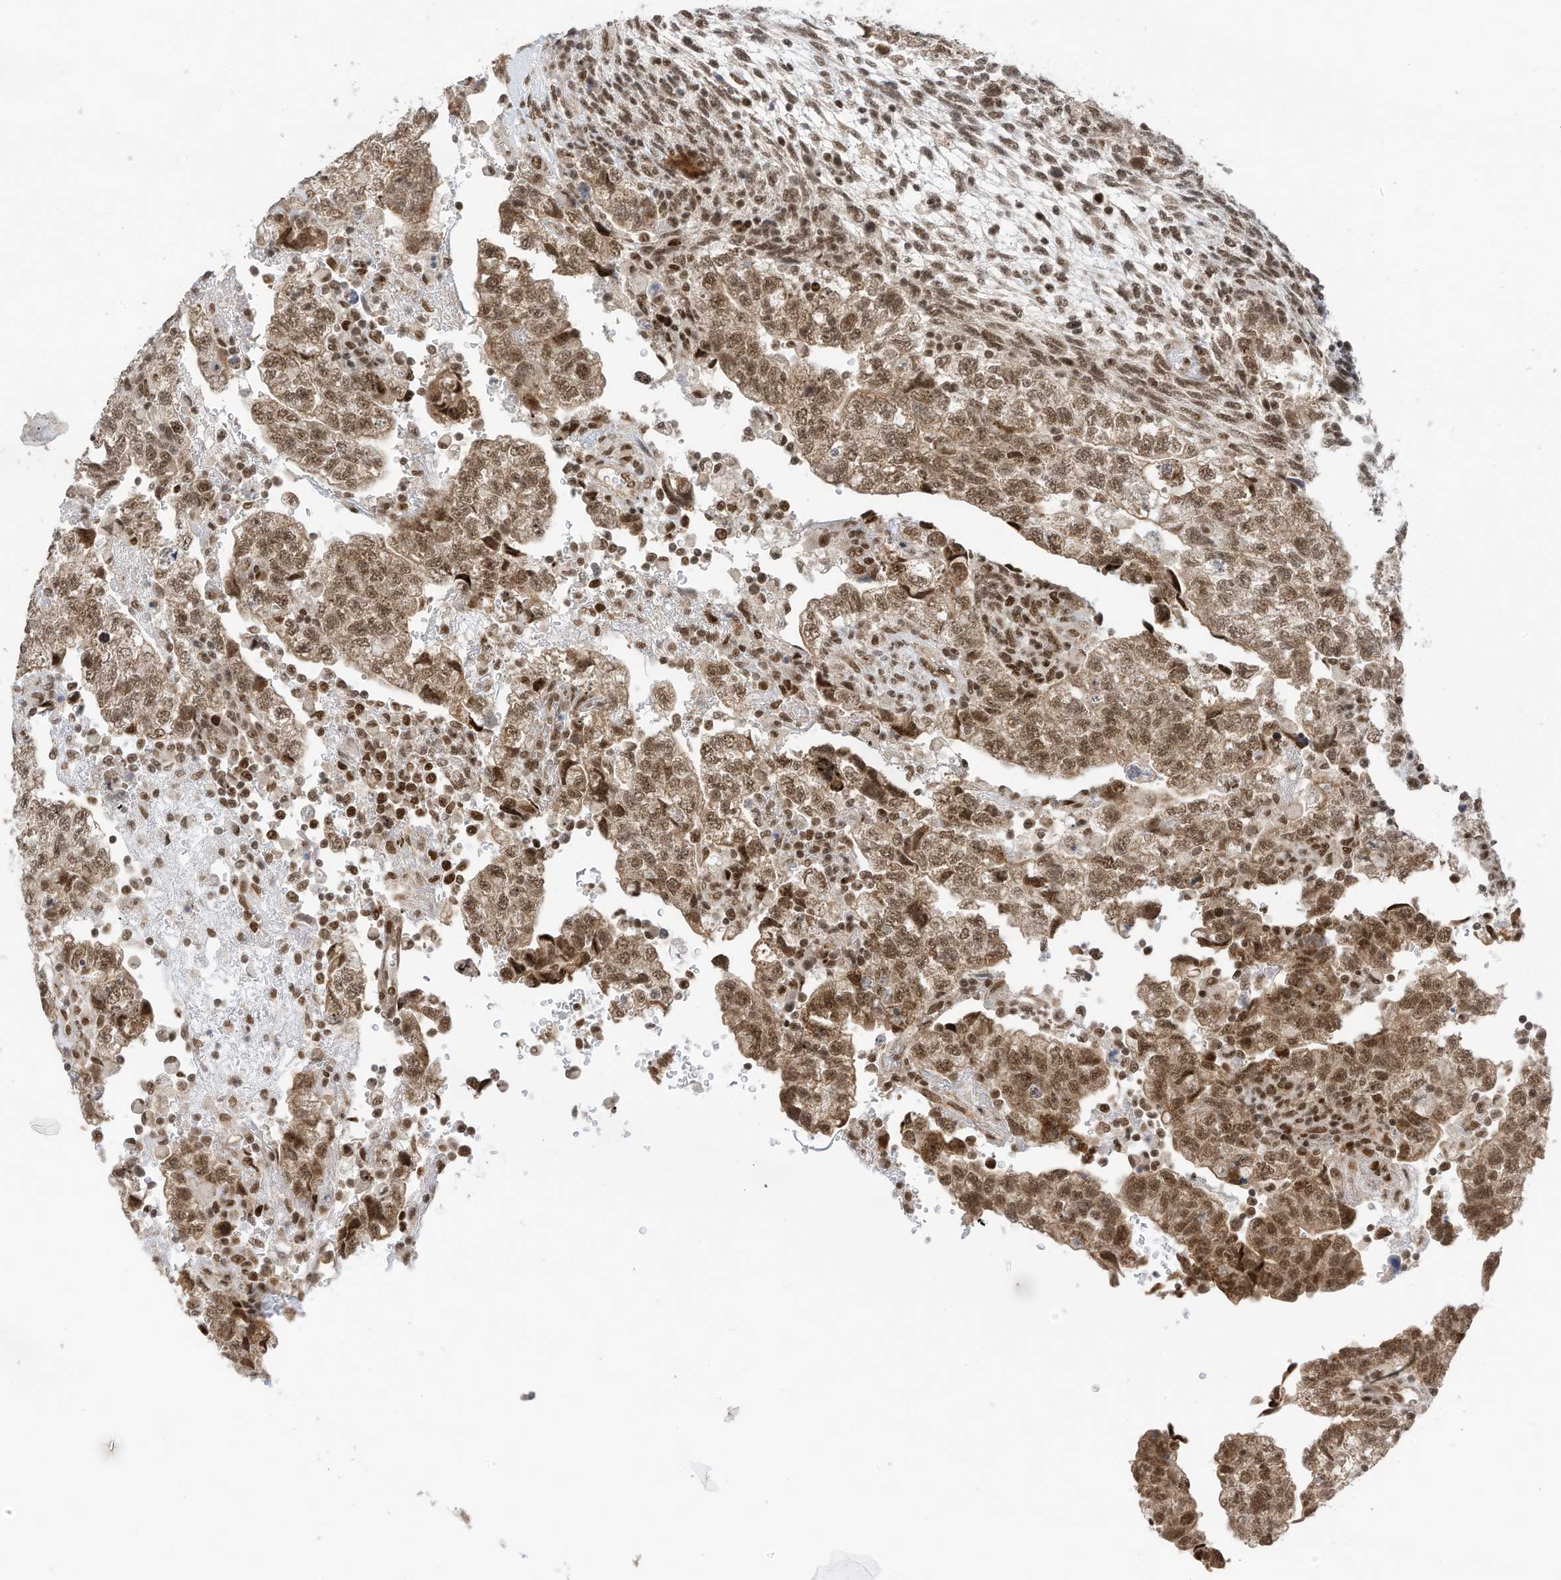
{"staining": {"intensity": "moderate", "quantity": ">75%", "location": "cytoplasmic/membranous,nuclear"}, "tissue": "testis cancer", "cell_type": "Tumor cells", "image_type": "cancer", "snomed": [{"axis": "morphology", "description": "Normal tissue, NOS"}, {"axis": "morphology", "description": "Carcinoma, Embryonal, NOS"}, {"axis": "topography", "description": "Testis"}], "caption": "Protein expression analysis of human embryonal carcinoma (testis) reveals moderate cytoplasmic/membranous and nuclear staining in about >75% of tumor cells. (Brightfield microscopy of DAB IHC at high magnification).", "gene": "AURKAIP1", "patient": {"sex": "male", "age": 36}}